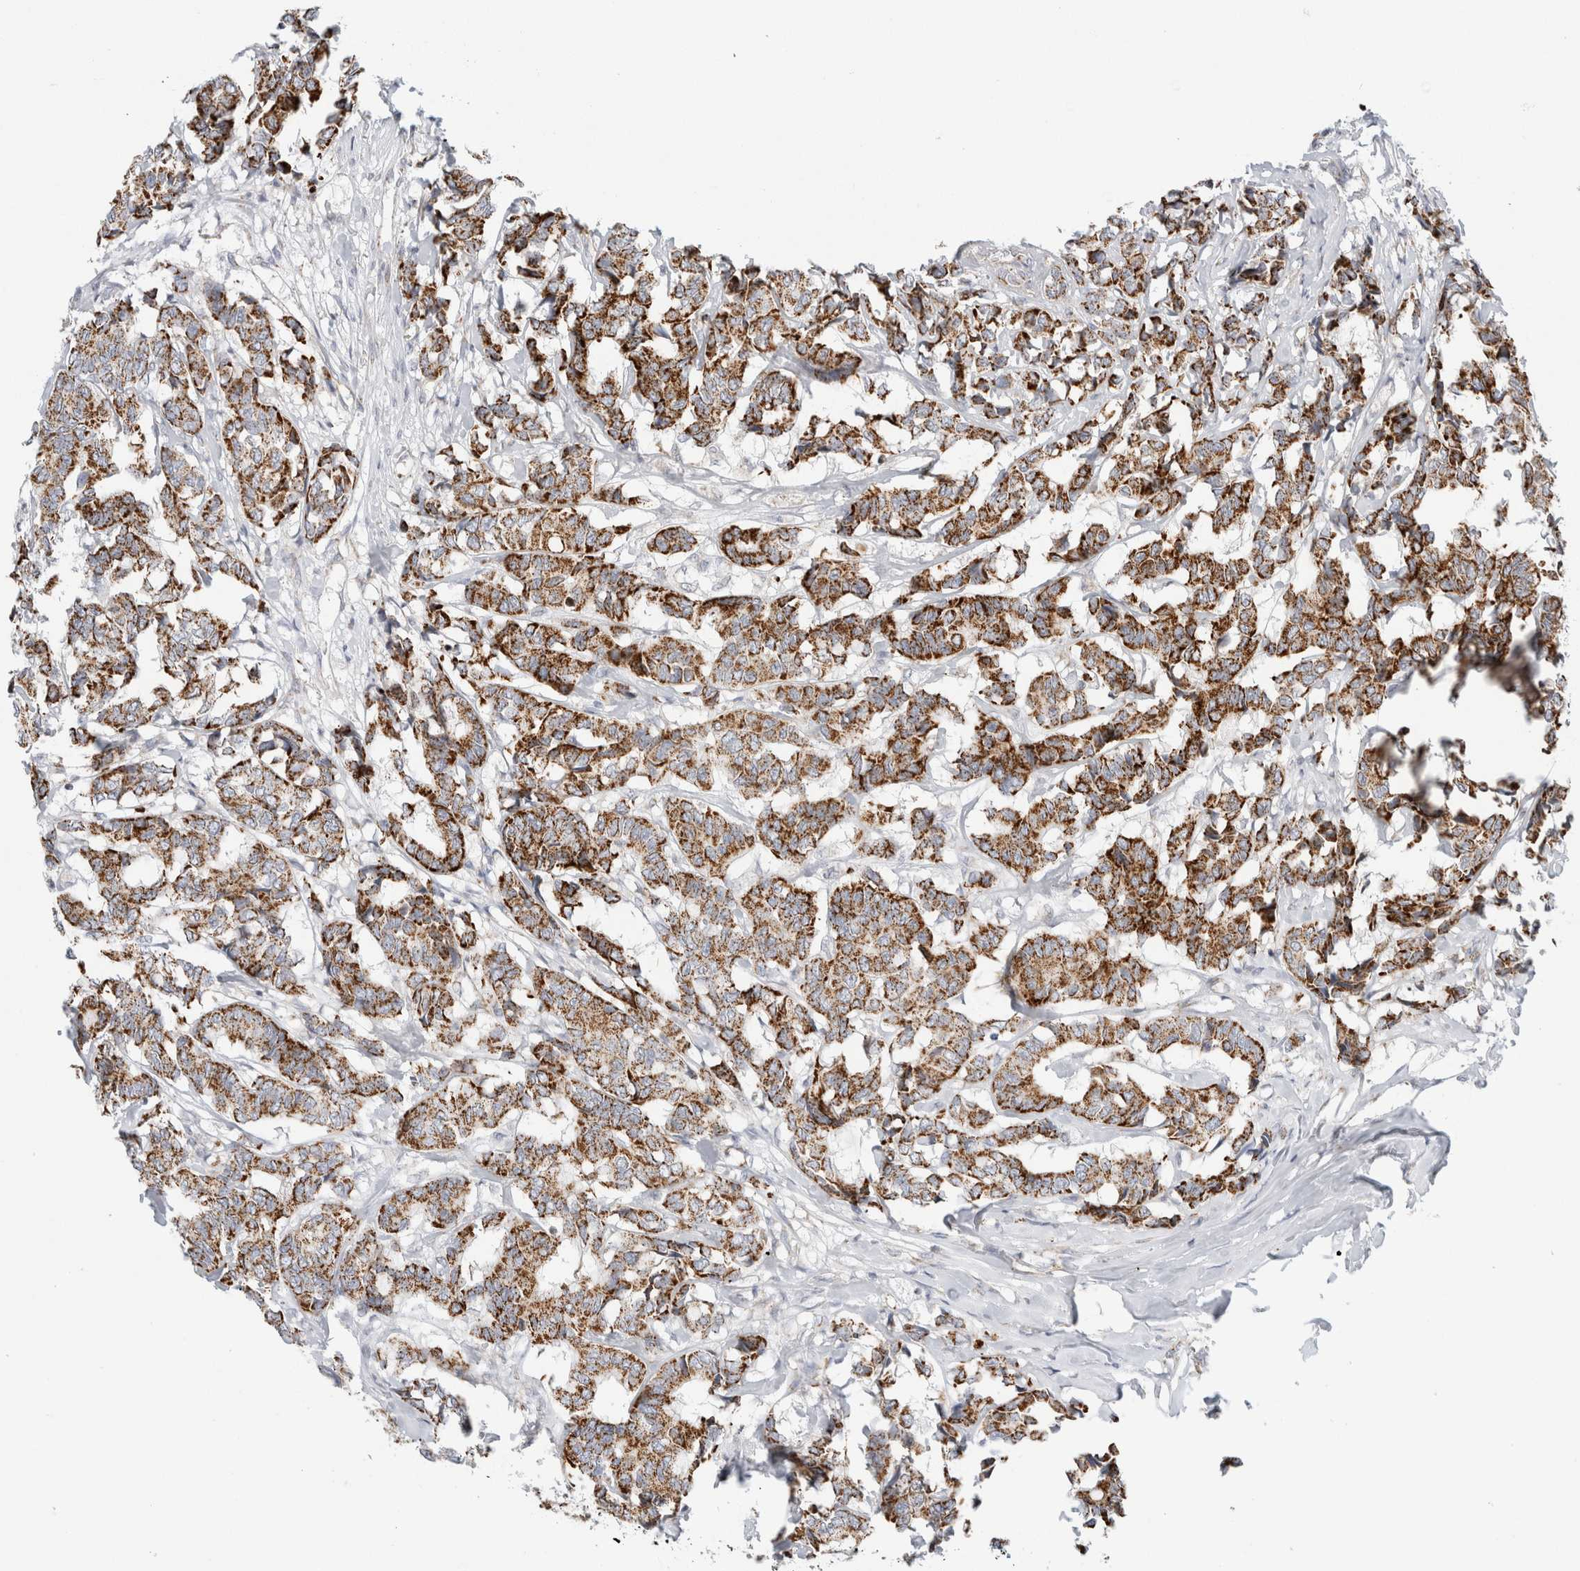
{"staining": {"intensity": "strong", "quantity": ">75%", "location": "cytoplasmic/membranous"}, "tissue": "breast cancer", "cell_type": "Tumor cells", "image_type": "cancer", "snomed": [{"axis": "morphology", "description": "Duct carcinoma"}, {"axis": "topography", "description": "Breast"}], "caption": "The histopathology image displays staining of infiltrating ductal carcinoma (breast), revealing strong cytoplasmic/membranous protein expression (brown color) within tumor cells. (DAB (3,3'-diaminobenzidine) = brown stain, brightfield microscopy at high magnification).", "gene": "FAHD1", "patient": {"sex": "female", "age": 87}}